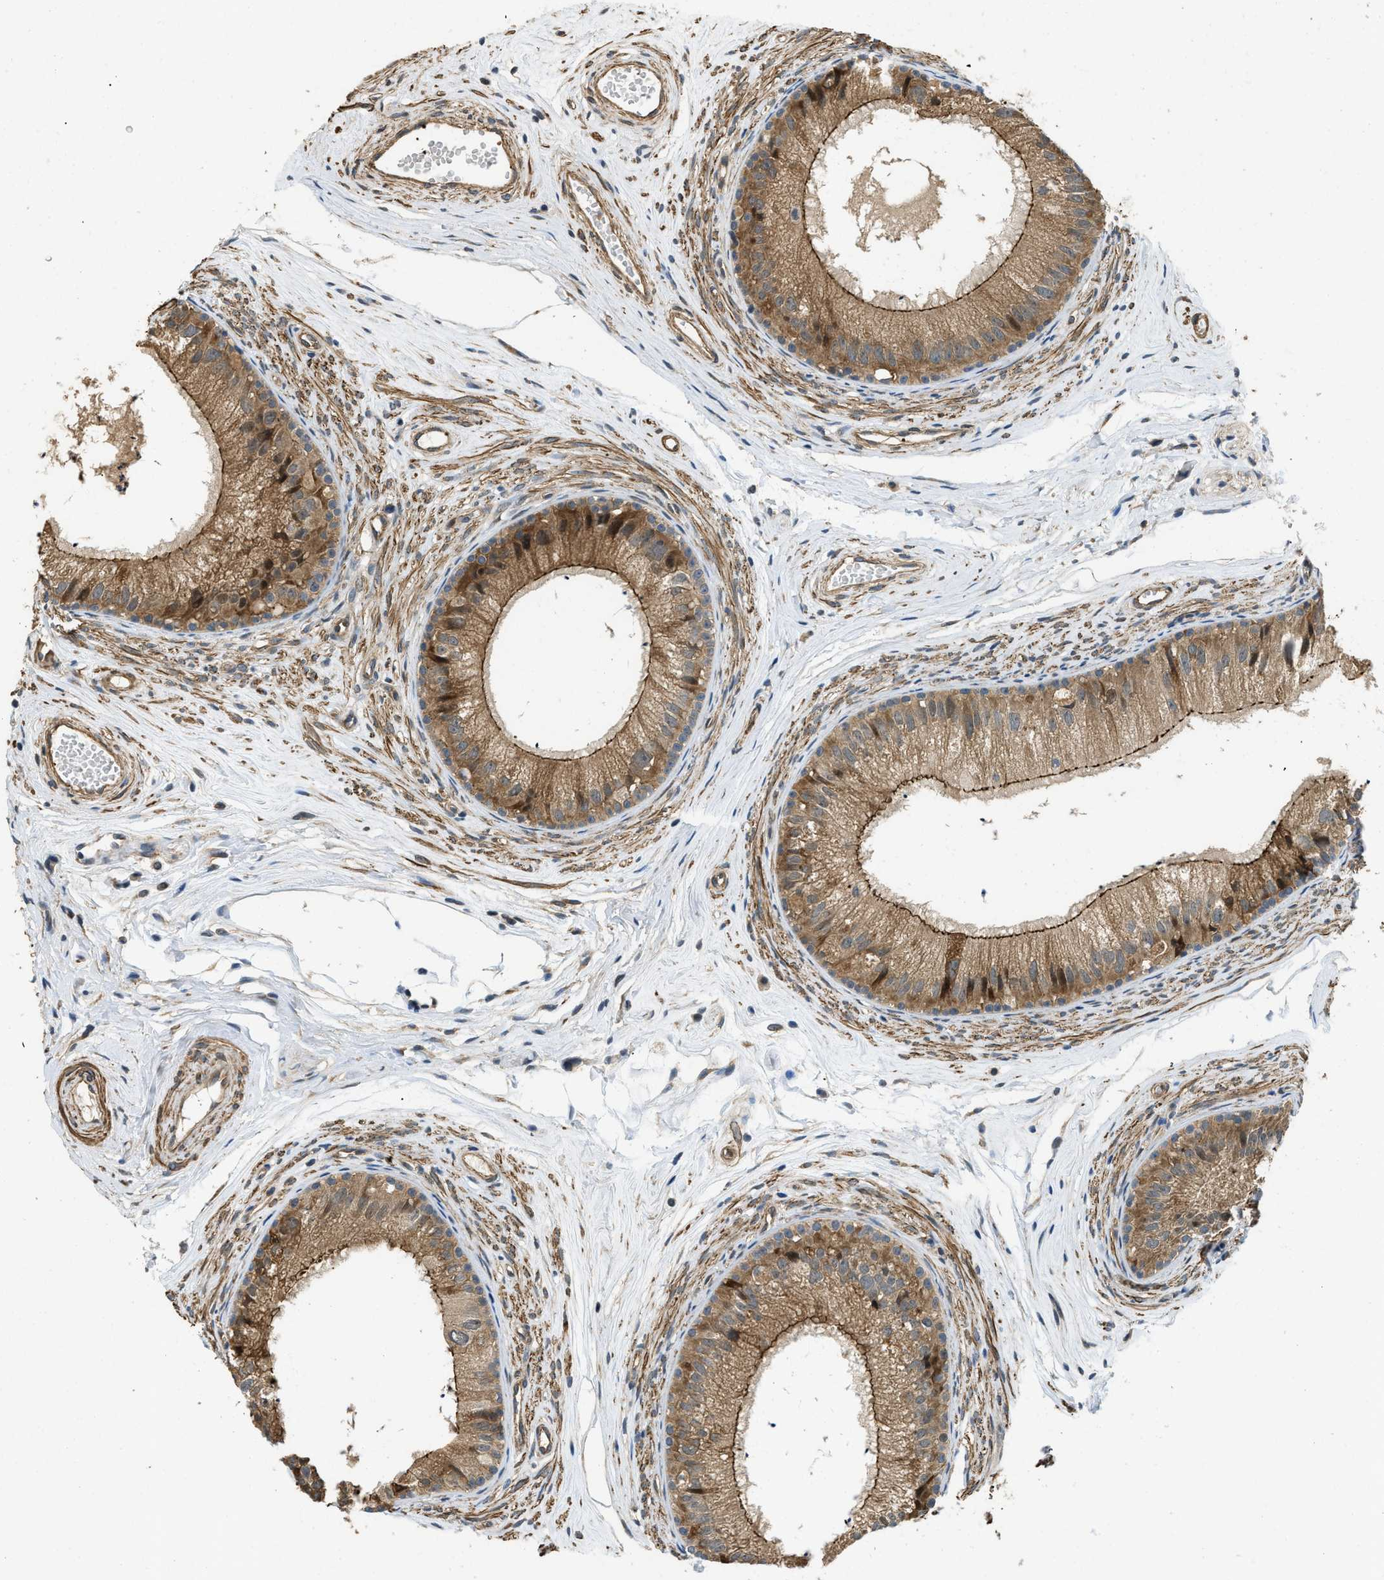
{"staining": {"intensity": "moderate", "quantity": ">75%", "location": "cytoplasmic/membranous"}, "tissue": "epididymis", "cell_type": "Glandular cells", "image_type": "normal", "snomed": [{"axis": "morphology", "description": "Normal tissue, NOS"}, {"axis": "topography", "description": "Epididymis"}], "caption": "Immunohistochemistry (IHC) histopathology image of benign human epididymis stained for a protein (brown), which reveals medium levels of moderate cytoplasmic/membranous positivity in approximately >75% of glandular cells.", "gene": "CGN", "patient": {"sex": "male", "age": 56}}